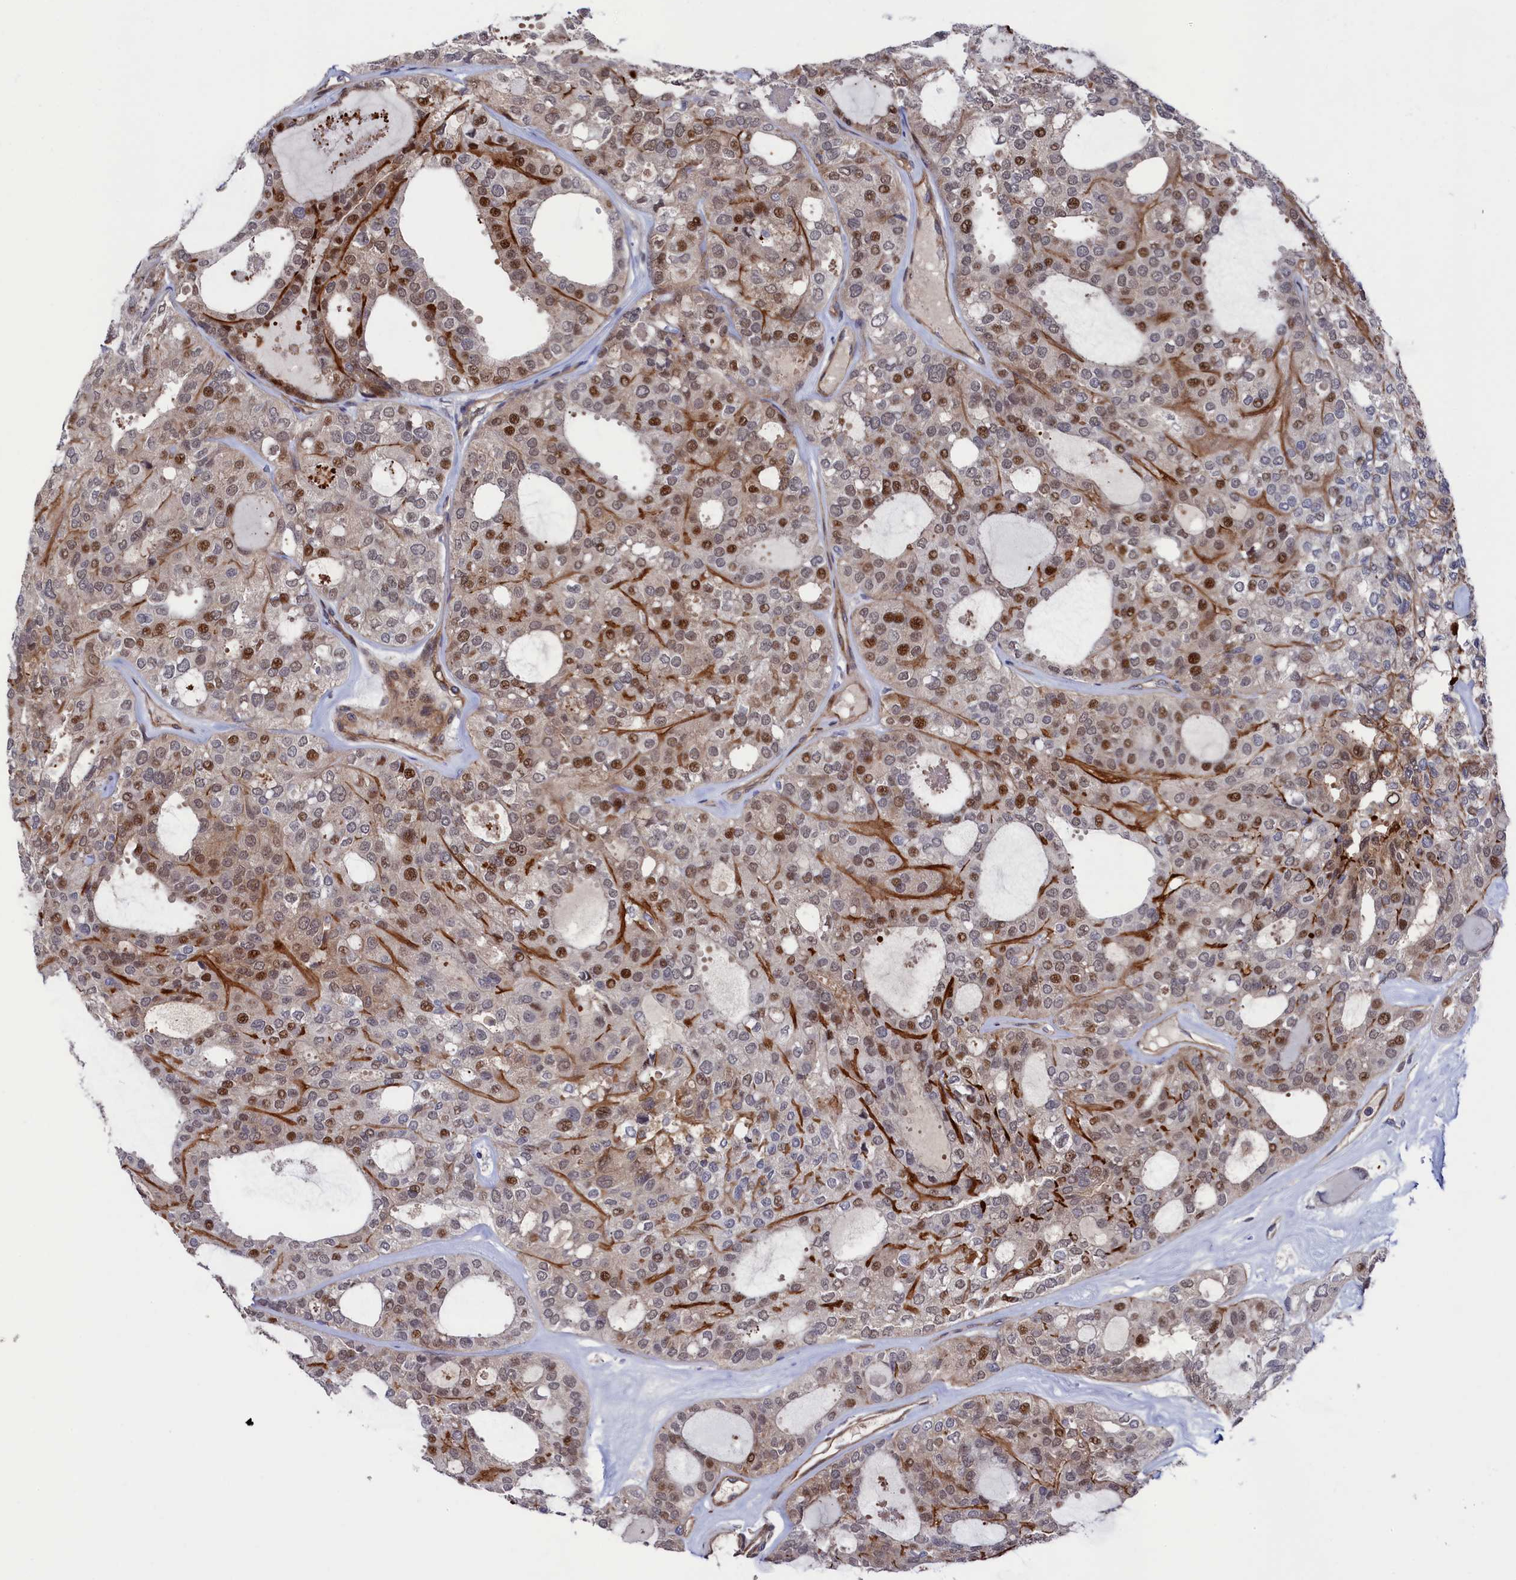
{"staining": {"intensity": "moderate", "quantity": "25%-75%", "location": "nuclear"}, "tissue": "thyroid cancer", "cell_type": "Tumor cells", "image_type": "cancer", "snomed": [{"axis": "morphology", "description": "Follicular adenoma carcinoma, NOS"}, {"axis": "topography", "description": "Thyroid gland"}], "caption": "Immunohistochemistry (IHC) image of human thyroid cancer stained for a protein (brown), which demonstrates medium levels of moderate nuclear positivity in about 25%-75% of tumor cells.", "gene": "ZNF891", "patient": {"sex": "male", "age": 75}}